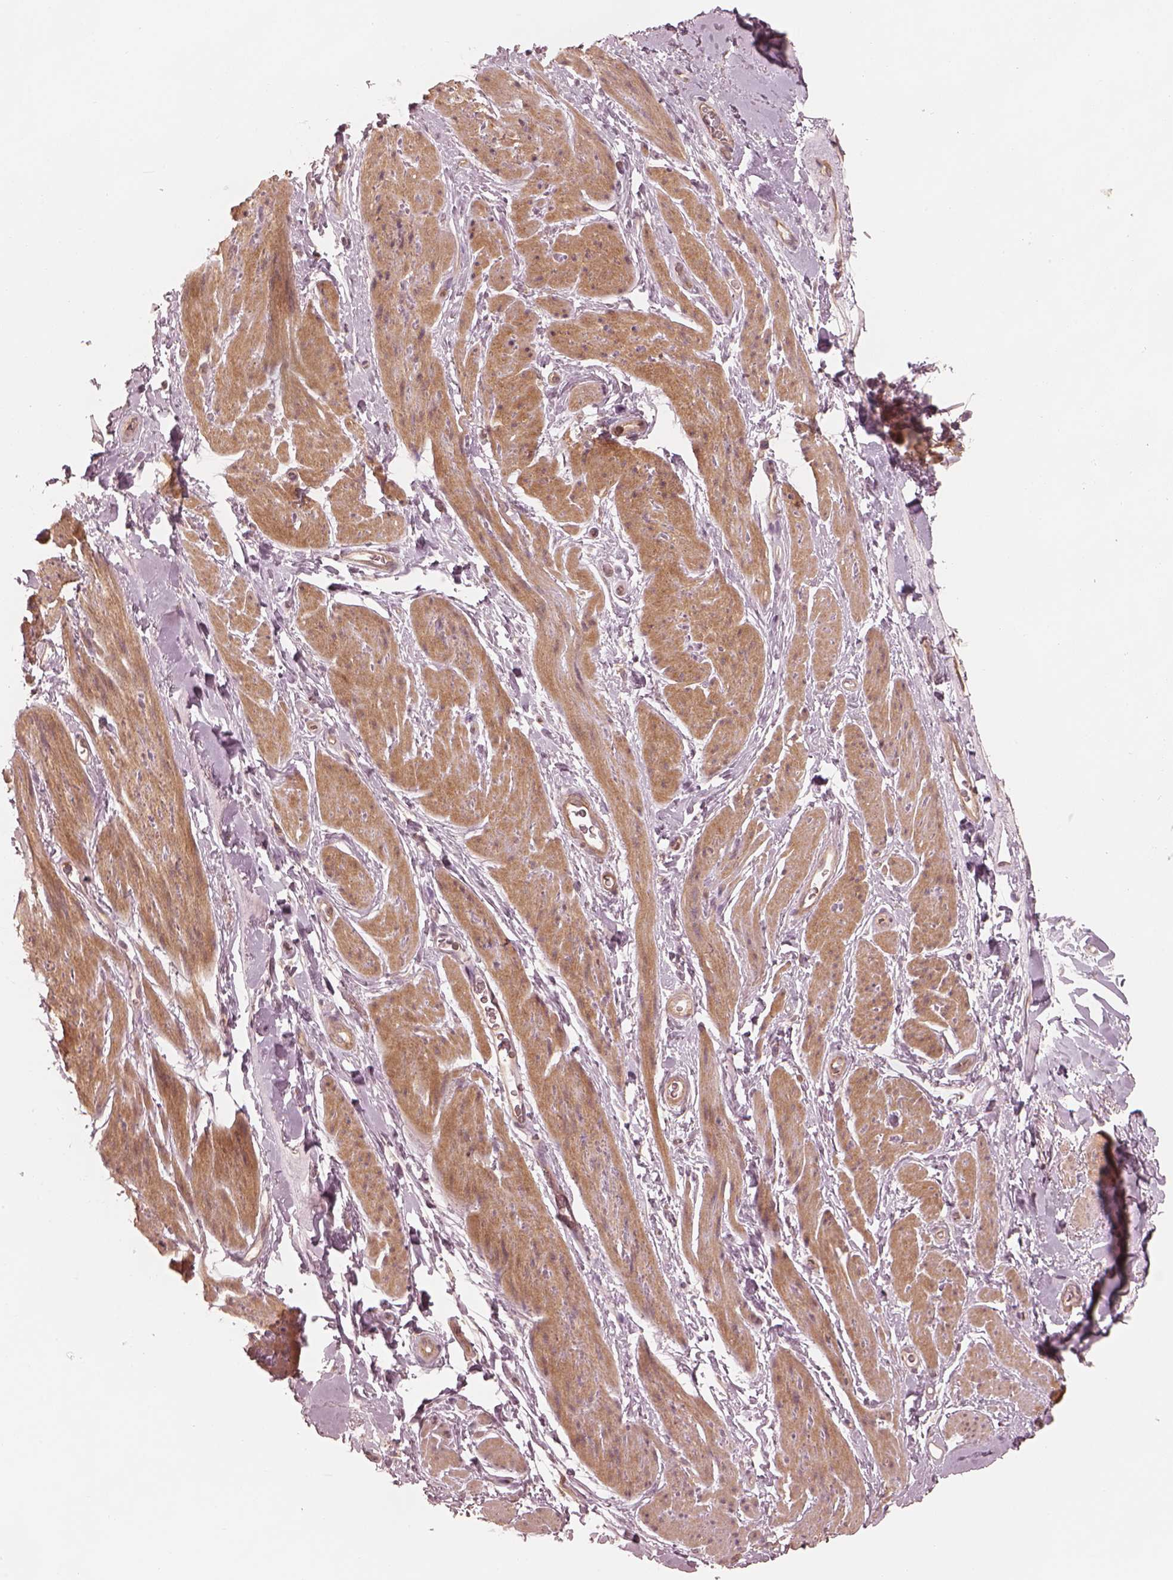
{"staining": {"intensity": "negative", "quantity": "none", "location": "none"}, "tissue": "adipose tissue", "cell_type": "Adipocytes", "image_type": "normal", "snomed": [{"axis": "morphology", "description": "Normal tissue, NOS"}, {"axis": "topography", "description": "Anal"}, {"axis": "topography", "description": "Peripheral nerve tissue"}], "caption": "Immunohistochemical staining of unremarkable adipose tissue demonstrates no significant positivity in adipocytes. (Stains: DAB (3,3'-diaminobenzidine) immunohistochemistry (IHC) with hematoxylin counter stain, Microscopy: brightfield microscopy at high magnification).", "gene": "FAM107B", "patient": {"sex": "male", "age": 53}}